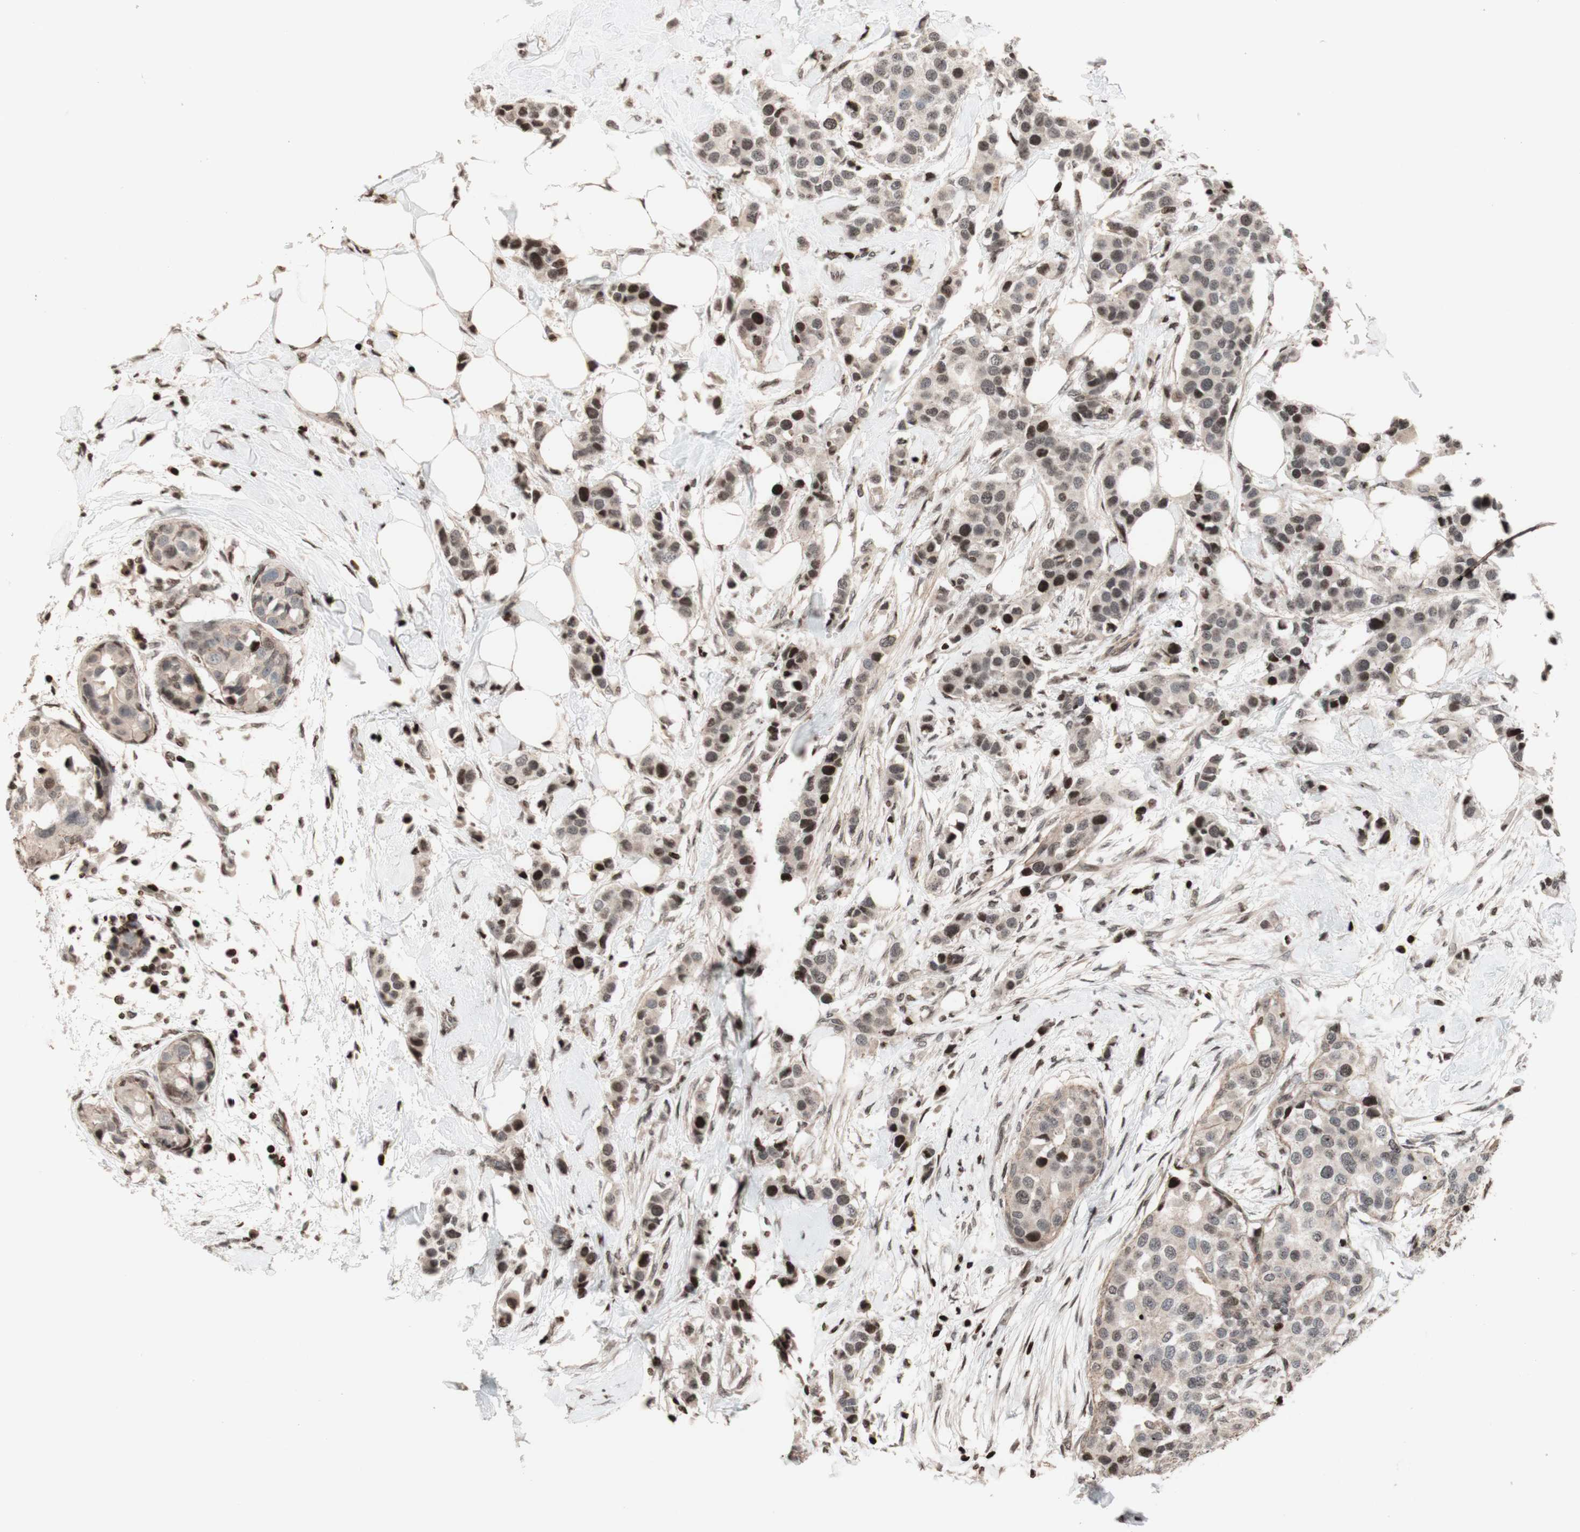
{"staining": {"intensity": "strong", "quantity": "<25%", "location": "nuclear"}, "tissue": "breast cancer", "cell_type": "Tumor cells", "image_type": "cancer", "snomed": [{"axis": "morphology", "description": "Normal tissue, NOS"}, {"axis": "morphology", "description": "Duct carcinoma"}, {"axis": "topography", "description": "Breast"}], "caption": "Protein analysis of breast cancer tissue reveals strong nuclear staining in approximately <25% of tumor cells.", "gene": "POLA1", "patient": {"sex": "female", "age": 50}}